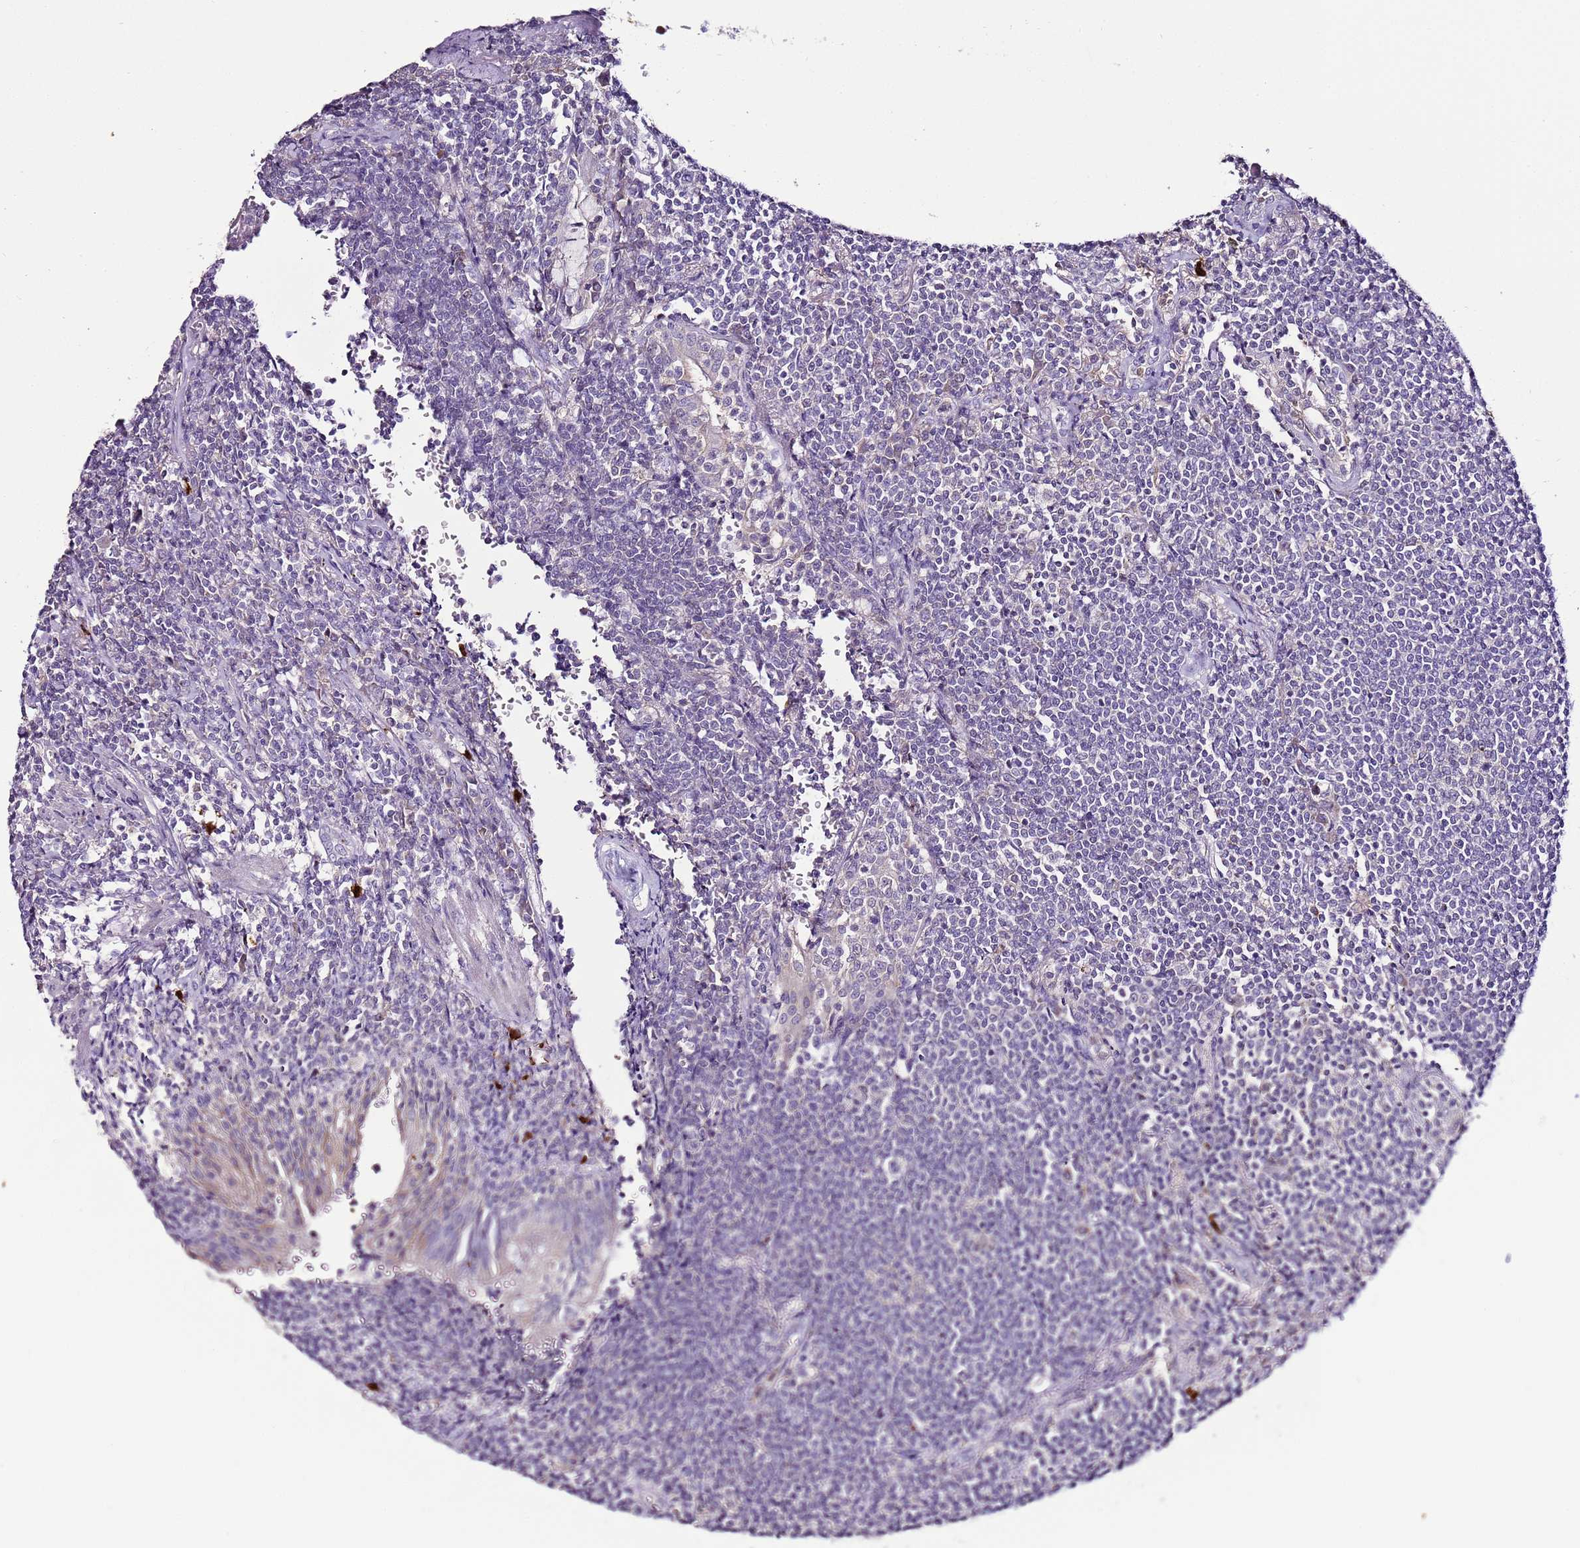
{"staining": {"intensity": "negative", "quantity": "none", "location": "none"}, "tissue": "lymphoma", "cell_type": "Tumor cells", "image_type": "cancer", "snomed": [{"axis": "morphology", "description": "Malignant lymphoma, non-Hodgkin's type, Low grade"}, {"axis": "topography", "description": "Lung"}], "caption": "This image is of lymphoma stained with immunohistochemistry to label a protein in brown with the nuclei are counter-stained blue. There is no staining in tumor cells.", "gene": "IL2RG", "patient": {"sex": "female", "age": 71}}